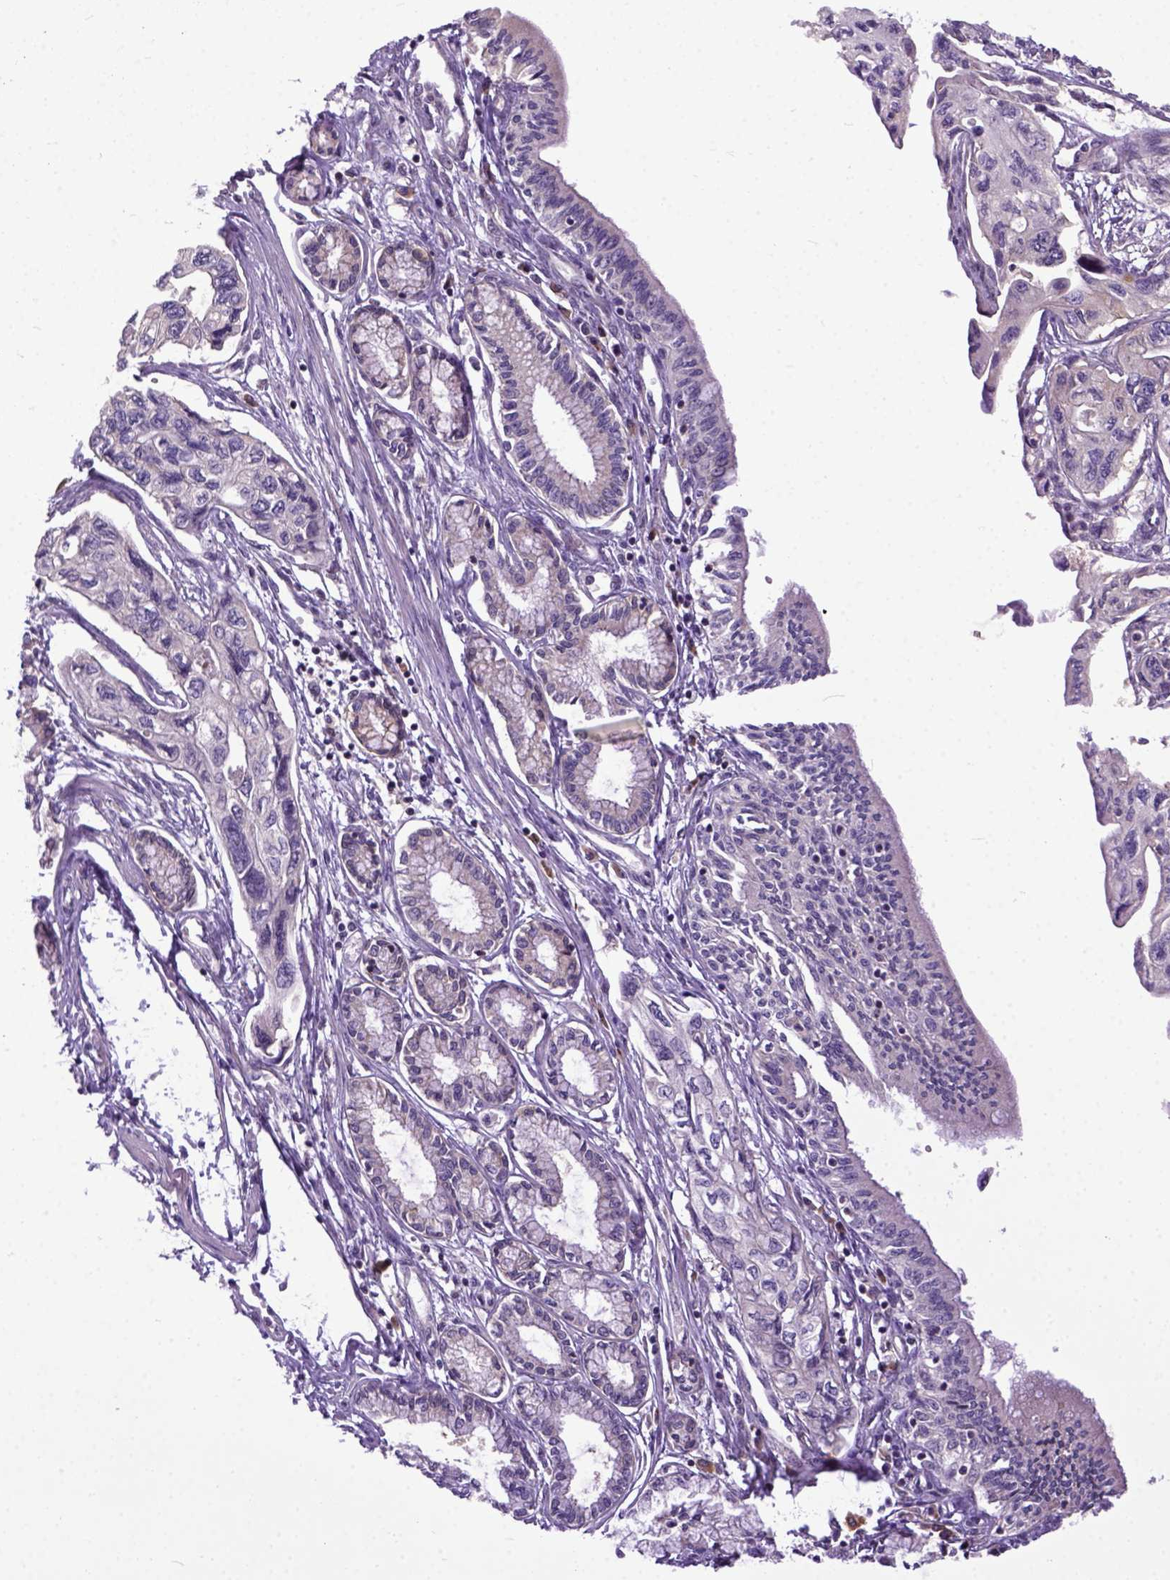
{"staining": {"intensity": "negative", "quantity": "none", "location": "none"}, "tissue": "pancreatic cancer", "cell_type": "Tumor cells", "image_type": "cancer", "snomed": [{"axis": "morphology", "description": "Adenocarcinoma, NOS"}, {"axis": "topography", "description": "Pancreas"}], "caption": "The photomicrograph displays no staining of tumor cells in pancreatic adenocarcinoma.", "gene": "CPNE1", "patient": {"sex": "female", "age": 76}}